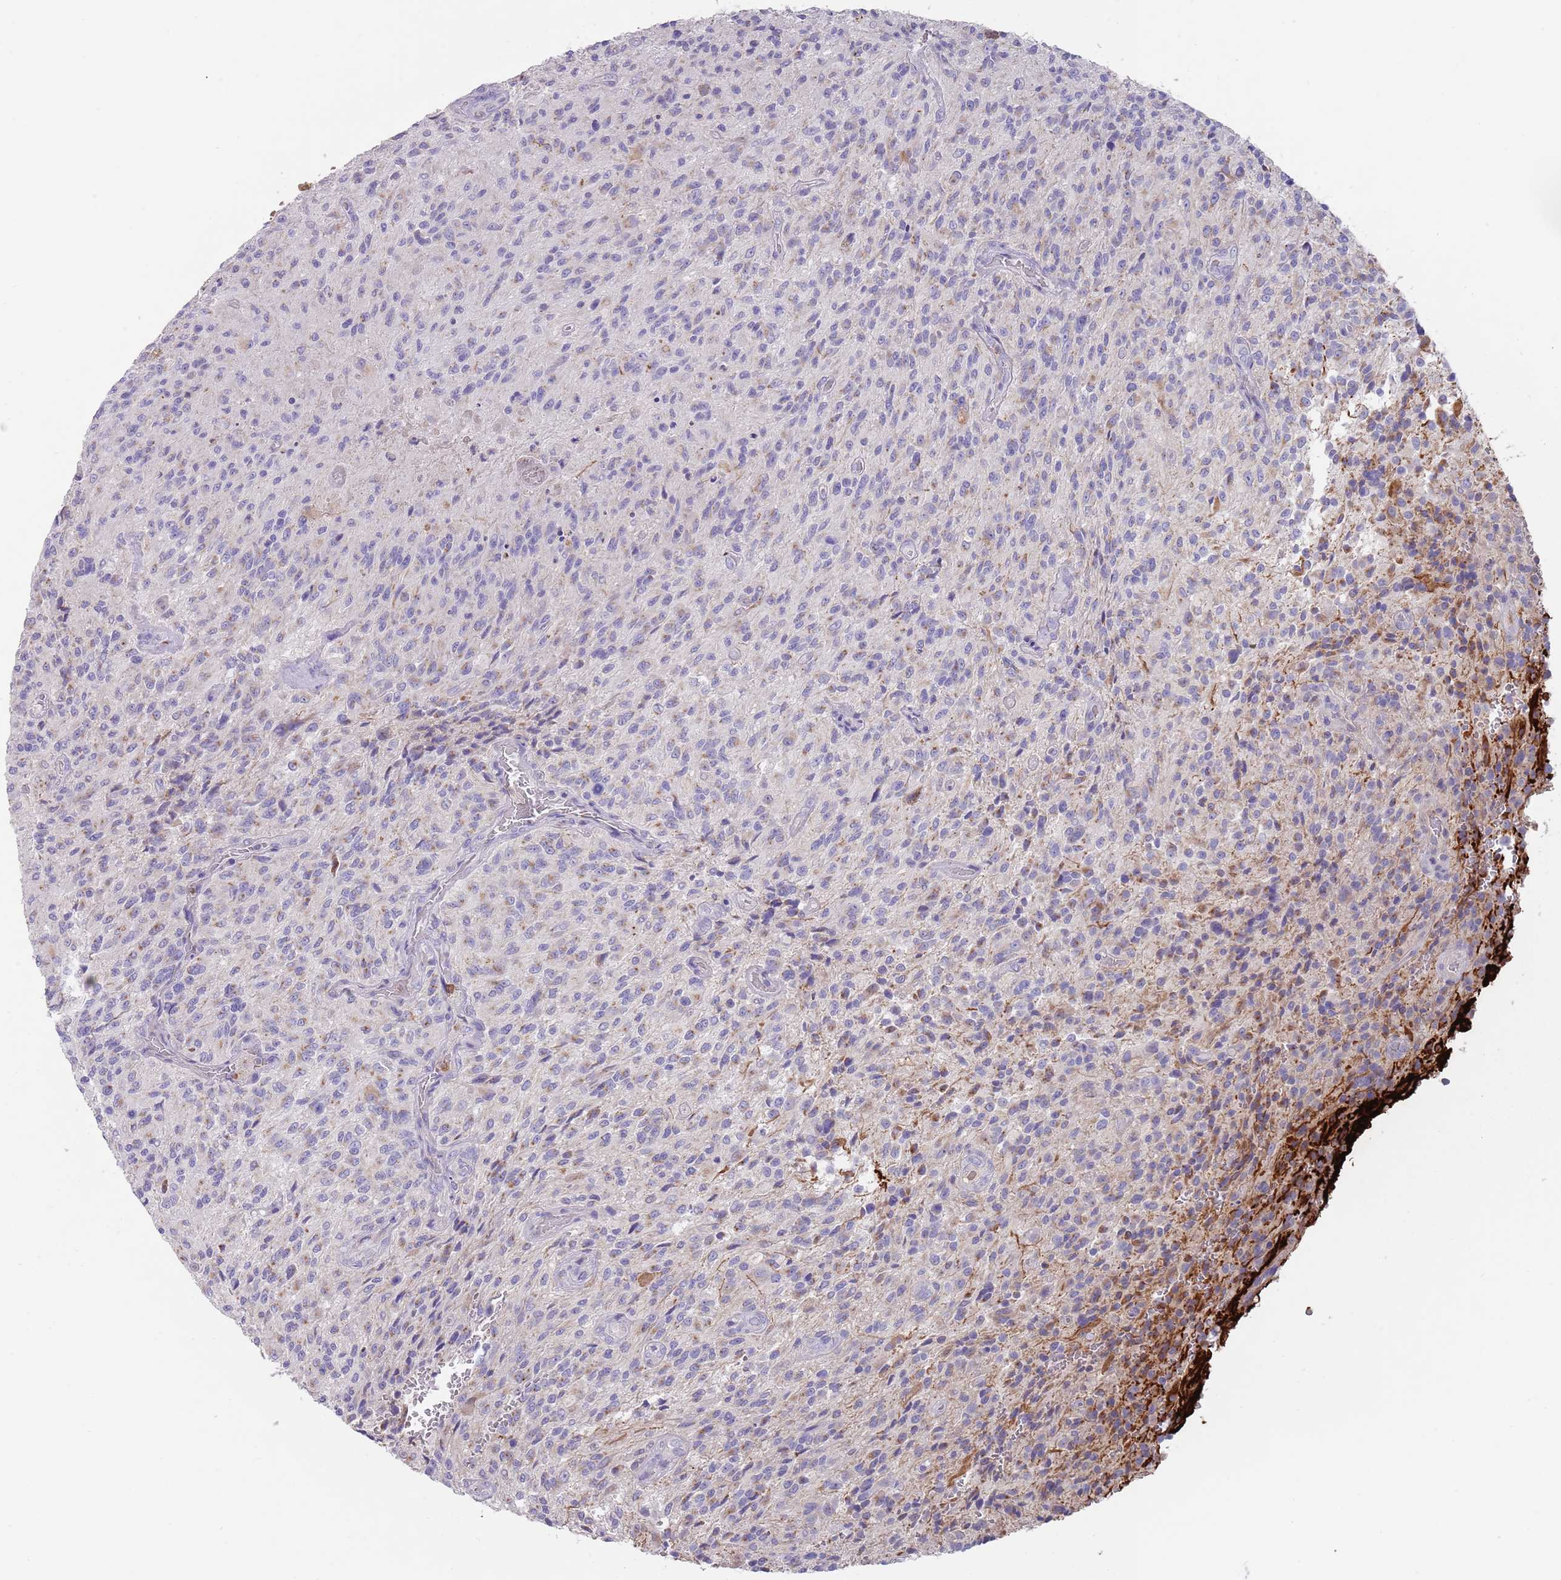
{"staining": {"intensity": "weak", "quantity": "<25%", "location": "cytoplasmic/membranous"}, "tissue": "glioma", "cell_type": "Tumor cells", "image_type": "cancer", "snomed": [{"axis": "morphology", "description": "Normal tissue, NOS"}, {"axis": "morphology", "description": "Glioma, malignant, High grade"}, {"axis": "topography", "description": "Cerebral cortex"}], "caption": "Immunohistochemistry (IHC) micrograph of neoplastic tissue: high-grade glioma (malignant) stained with DAB demonstrates no significant protein expression in tumor cells.", "gene": "TMEM251", "patient": {"sex": "male", "age": 56}}